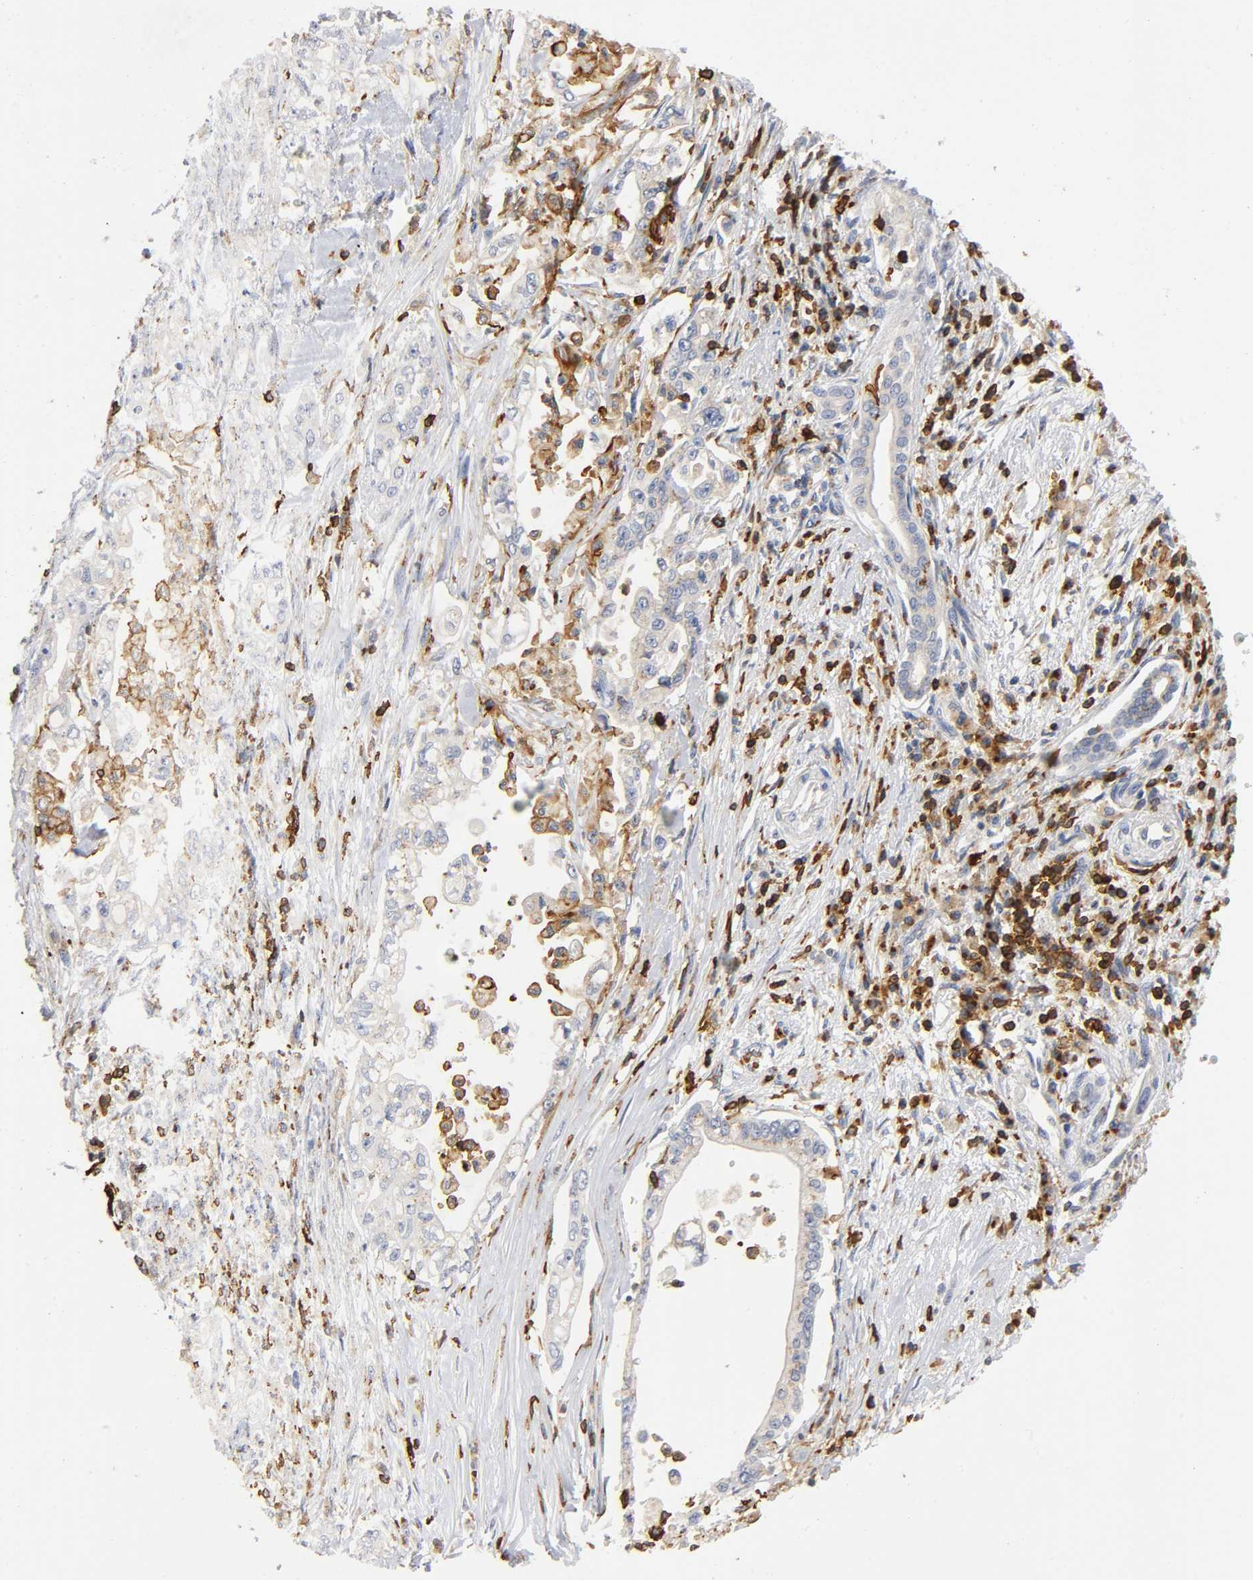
{"staining": {"intensity": "moderate", "quantity": "<25%", "location": "cytoplasmic/membranous"}, "tissue": "pancreatic cancer", "cell_type": "Tumor cells", "image_type": "cancer", "snomed": [{"axis": "morphology", "description": "Normal tissue, NOS"}, {"axis": "topography", "description": "Pancreas"}], "caption": "Immunohistochemistry of pancreatic cancer reveals low levels of moderate cytoplasmic/membranous staining in about <25% of tumor cells.", "gene": "CAPN10", "patient": {"sex": "male", "age": 42}}